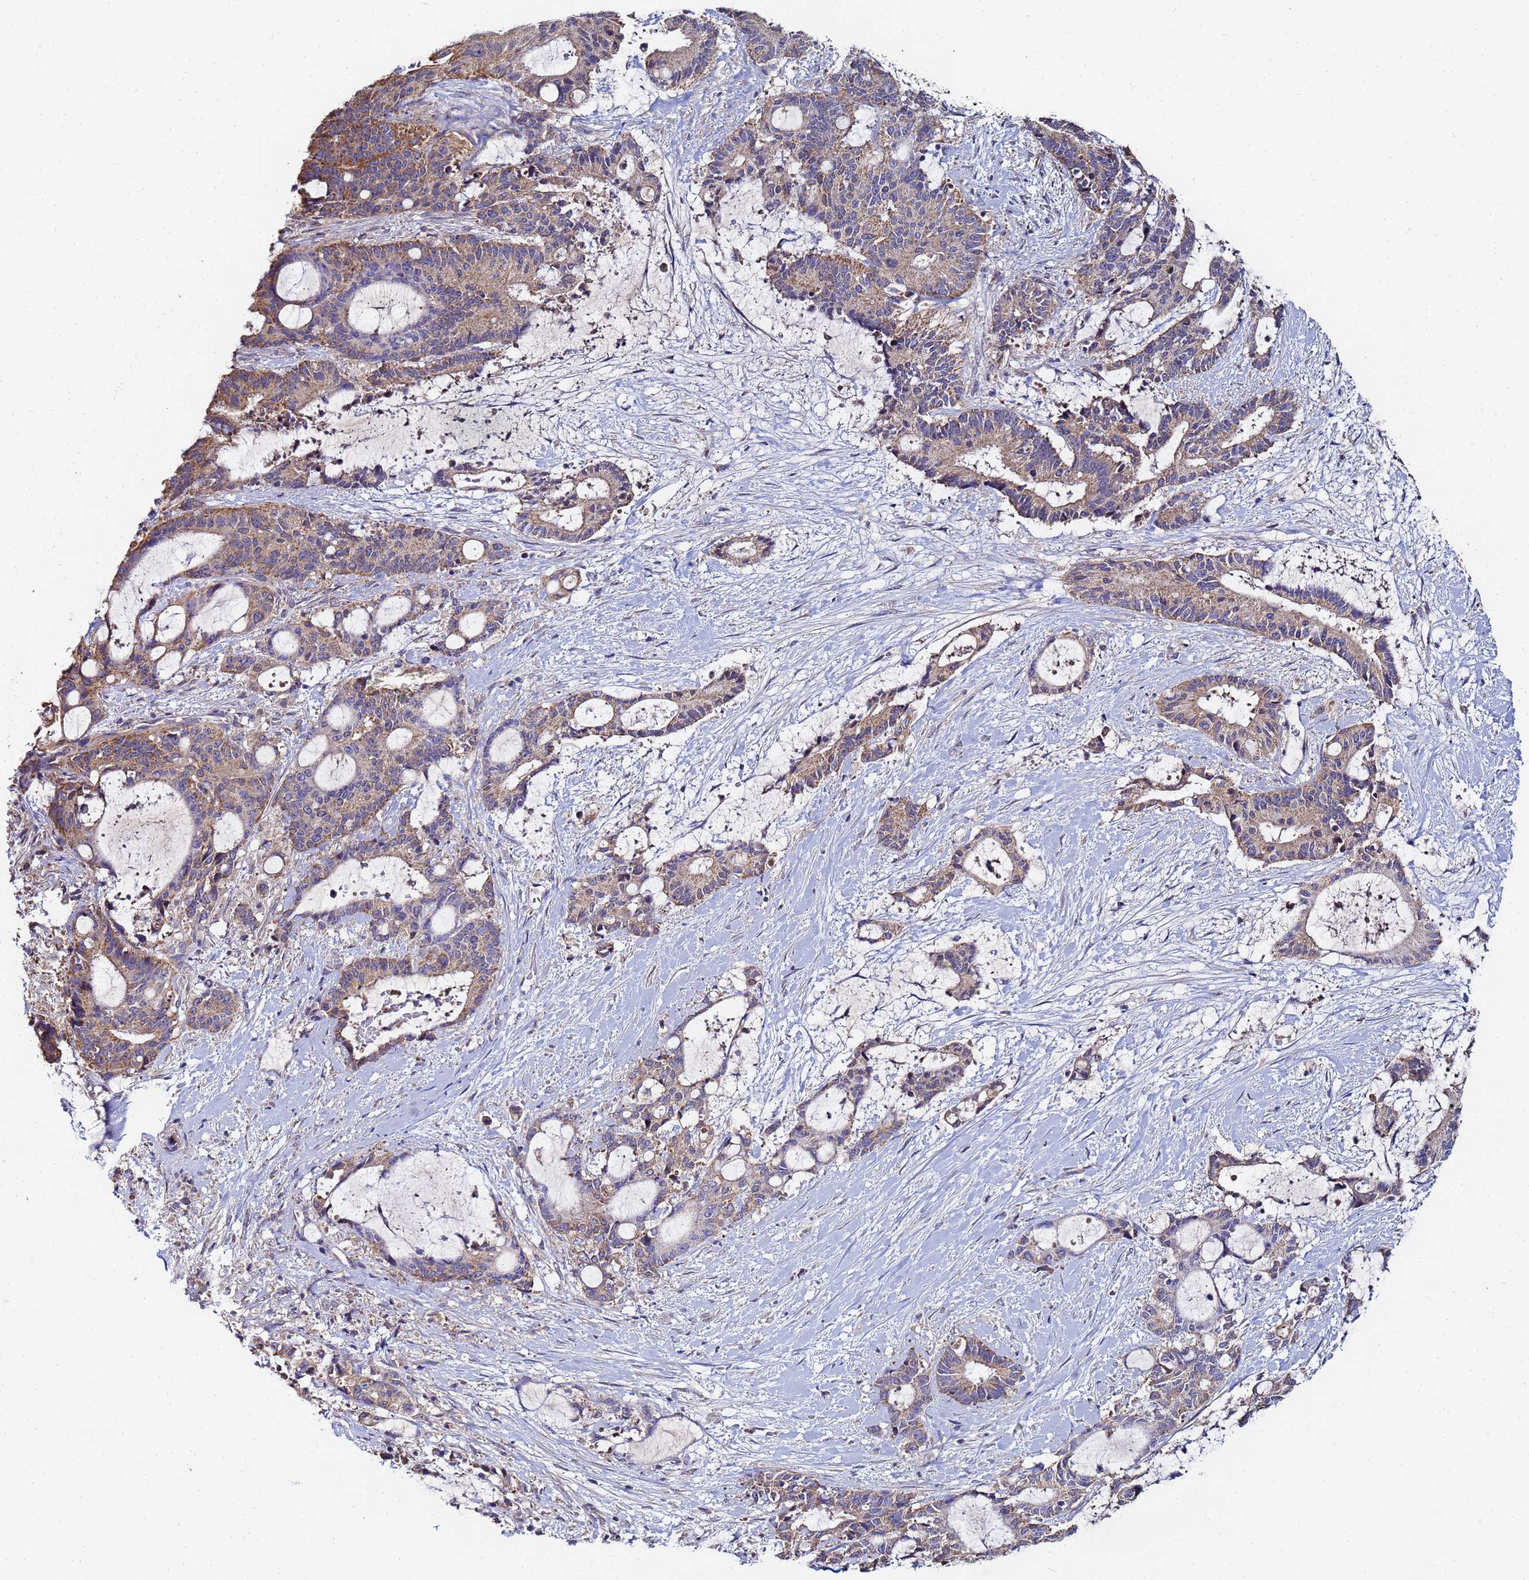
{"staining": {"intensity": "moderate", "quantity": "25%-75%", "location": "cytoplasmic/membranous"}, "tissue": "liver cancer", "cell_type": "Tumor cells", "image_type": "cancer", "snomed": [{"axis": "morphology", "description": "Normal tissue, NOS"}, {"axis": "morphology", "description": "Cholangiocarcinoma"}, {"axis": "topography", "description": "Liver"}, {"axis": "topography", "description": "Peripheral nerve tissue"}], "caption": "Liver cancer (cholangiocarcinoma) stained with immunohistochemistry (IHC) shows moderate cytoplasmic/membranous positivity in approximately 25%-75% of tumor cells.", "gene": "C5orf34", "patient": {"sex": "female", "age": 73}}